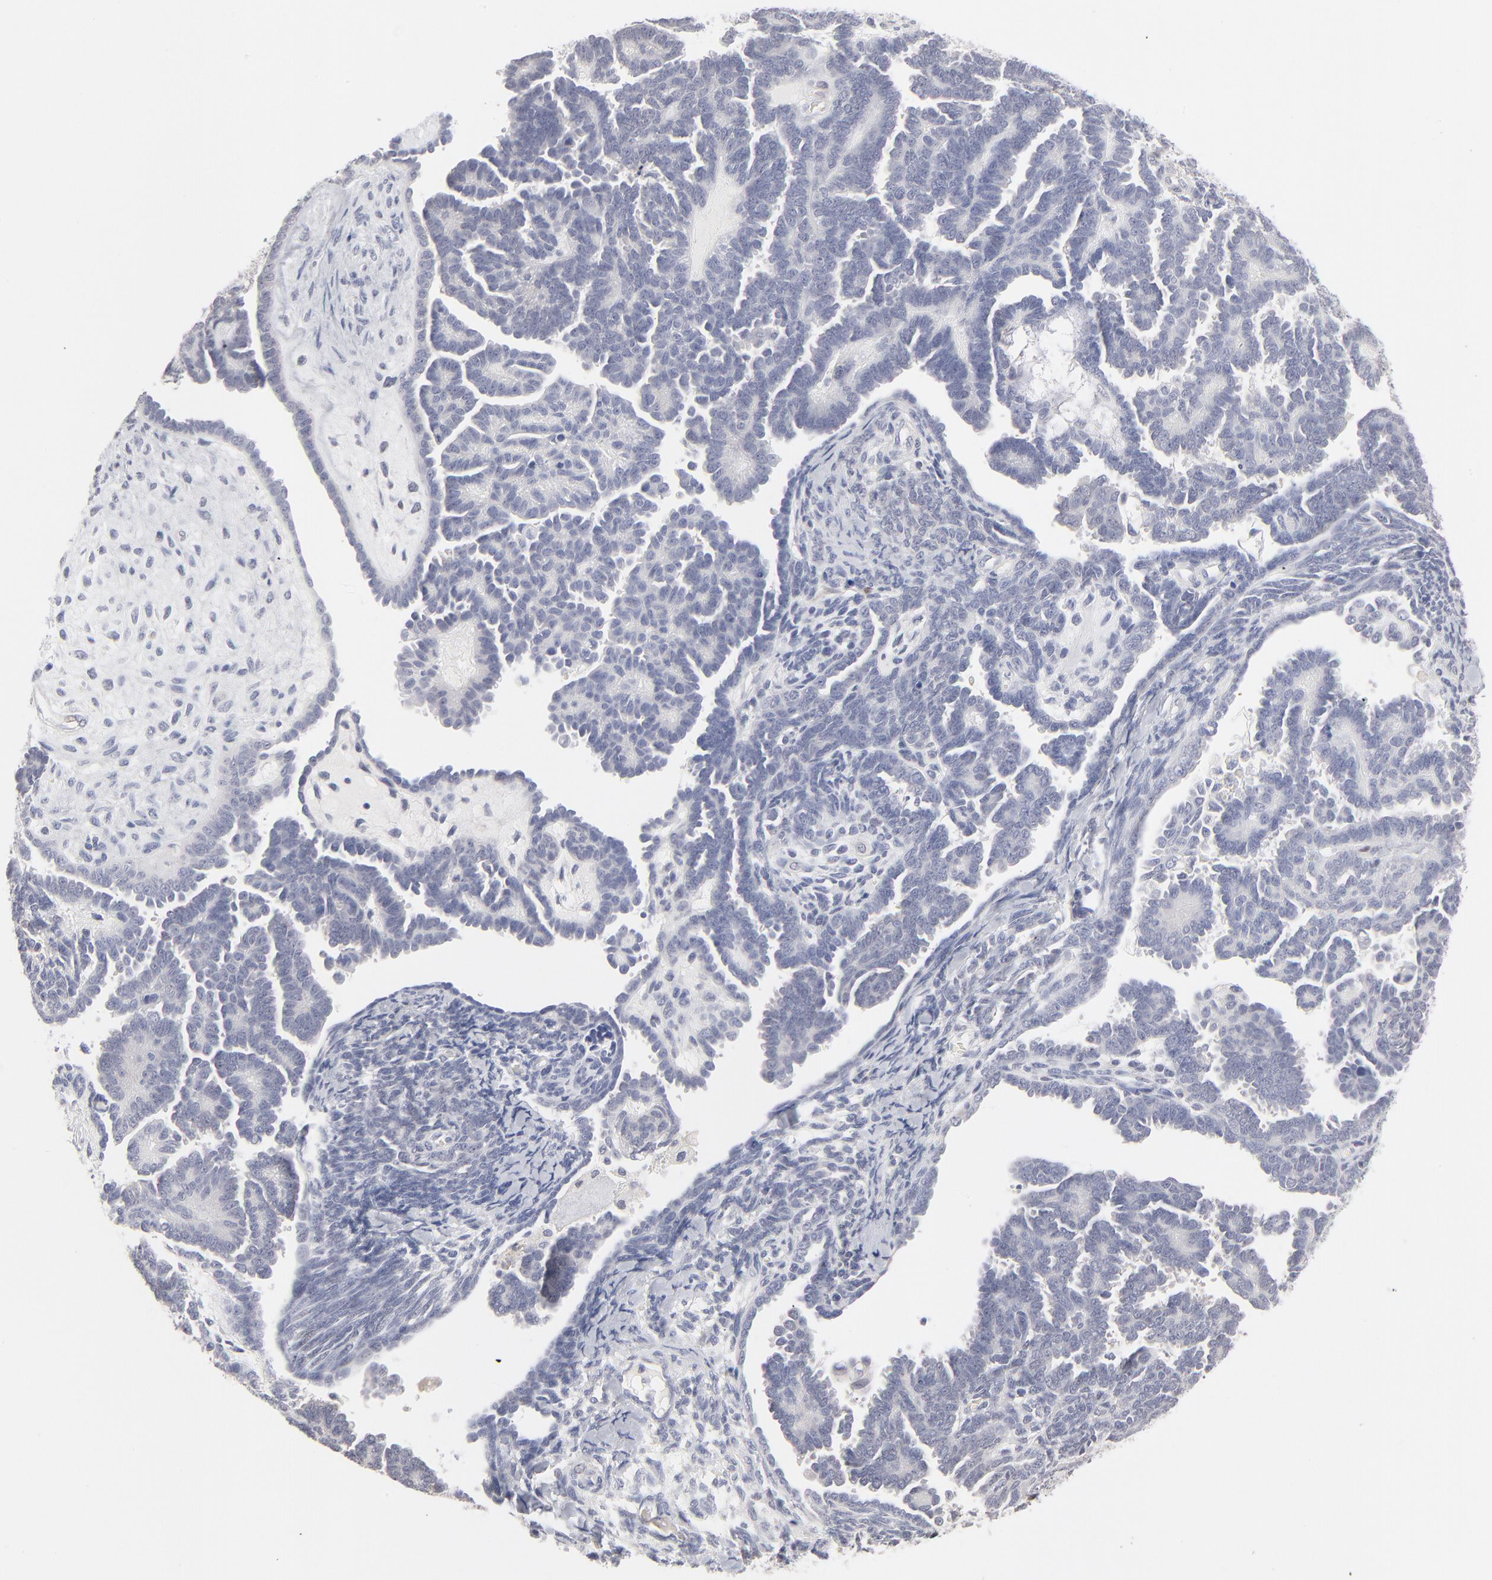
{"staining": {"intensity": "negative", "quantity": "none", "location": "none"}, "tissue": "endometrial cancer", "cell_type": "Tumor cells", "image_type": "cancer", "snomed": [{"axis": "morphology", "description": "Neoplasm, malignant, NOS"}, {"axis": "topography", "description": "Endometrium"}], "caption": "This is an IHC photomicrograph of human neoplasm (malignant) (endometrial). There is no positivity in tumor cells.", "gene": "RBM3", "patient": {"sex": "female", "age": 74}}